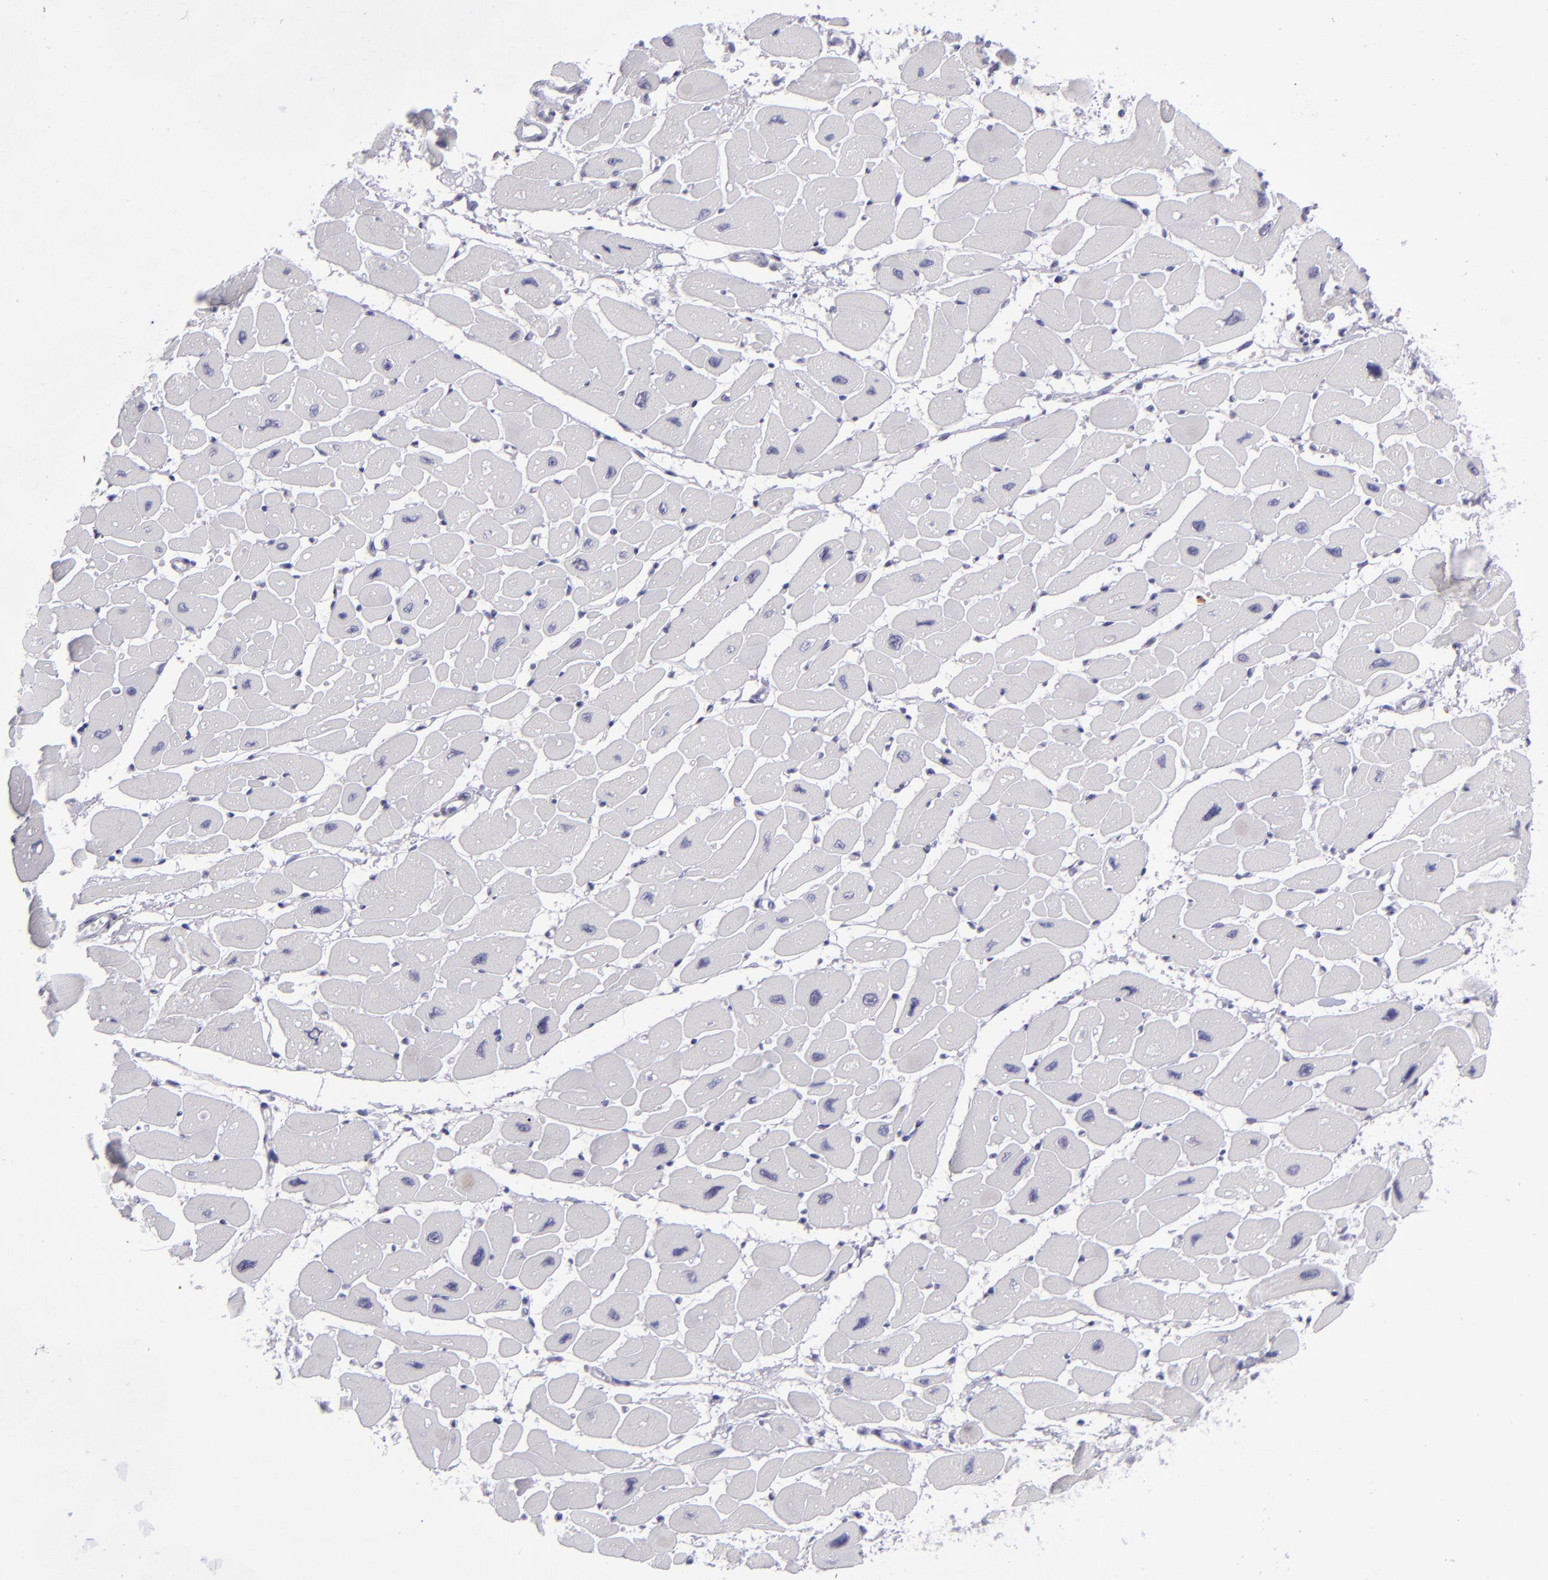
{"staining": {"intensity": "negative", "quantity": "none", "location": "none"}, "tissue": "heart muscle", "cell_type": "Cardiomyocytes", "image_type": "normal", "snomed": [{"axis": "morphology", "description": "Normal tissue, NOS"}, {"axis": "topography", "description": "Heart"}], "caption": "High power microscopy histopathology image of an immunohistochemistry (IHC) histopathology image of normal heart muscle, revealing no significant positivity in cardiomyocytes.", "gene": "CD48", "patient": {"sex": "female", "age": 54}}